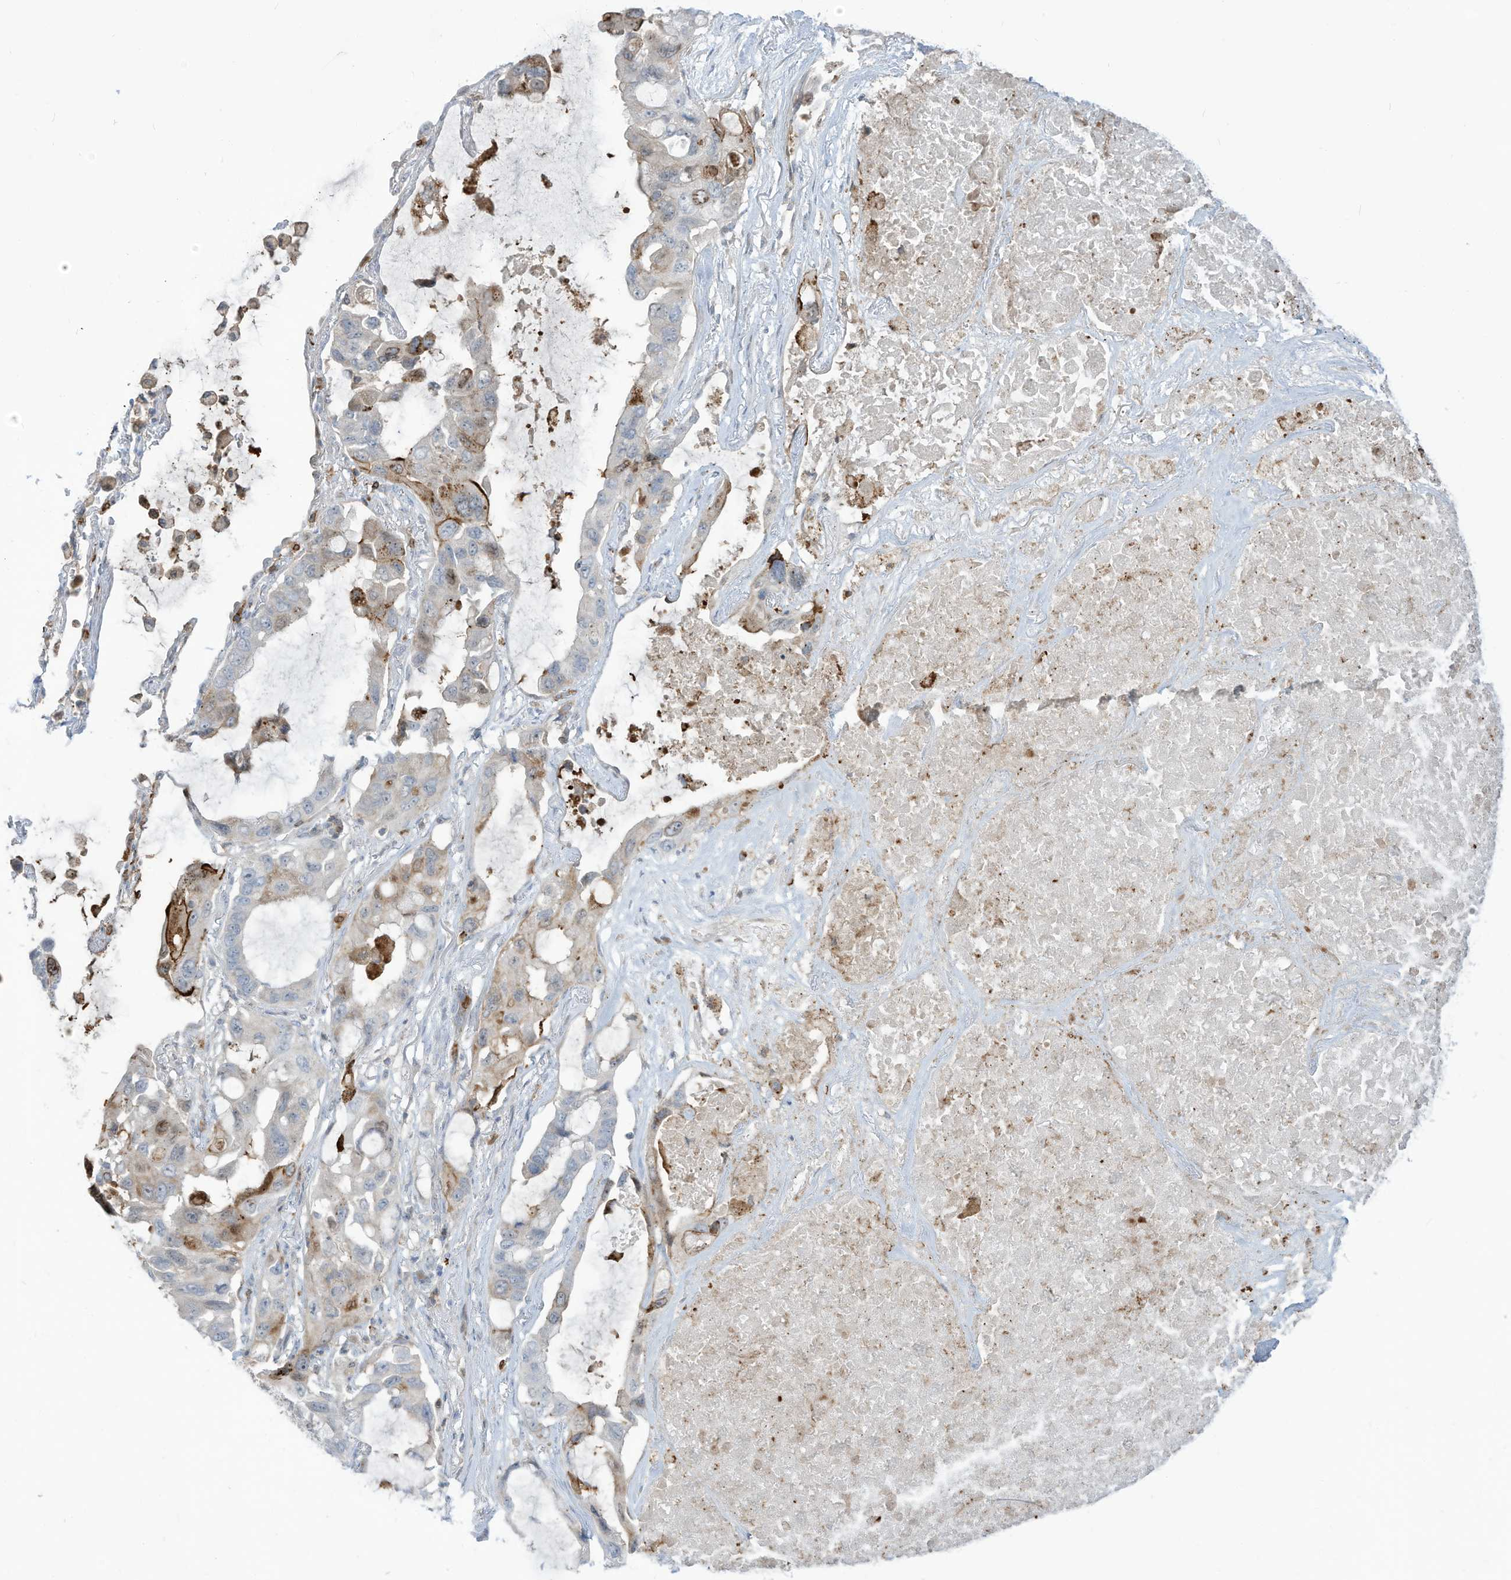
{"staining": {"intensity": "weak", "quantity": "<25%", "location": "cytoplasmic/membranous"}, "tissue": "lung cancer", "cell_type": "Tumor cells", "image_type": "cancer", "snomed": [{"axis": "morphology", "description": "Squamous cell carcinoma, NOS"}, {"axis": "topography", "description": "Lung"}], "caption": "High magnification brightfield microscopy of lung cancer stained with DAB (brown) and counterstained with hematoxylin (blue): tumor cells show no significant staining.", "gene": "NOTO", "patient": {"sex": "female", "age": 73}}